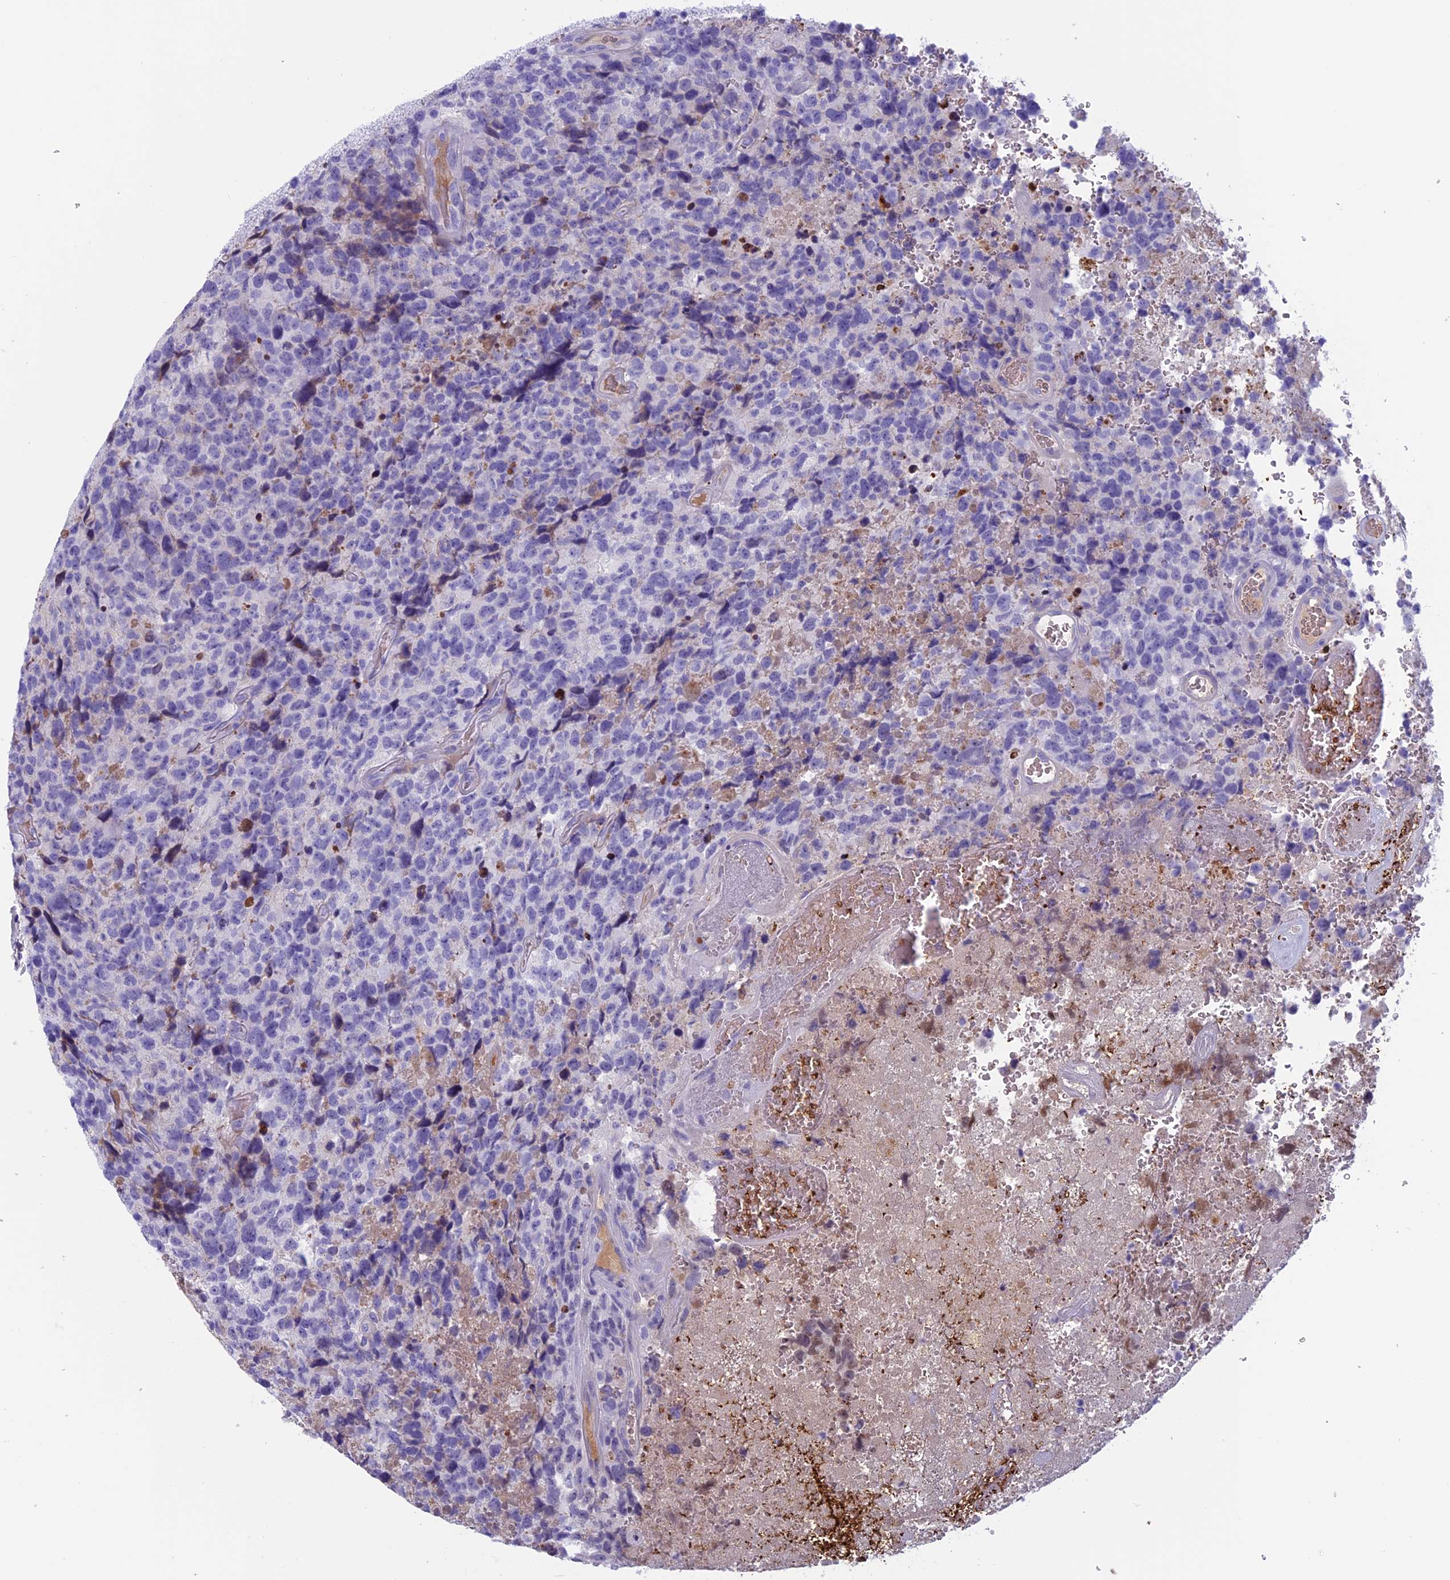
{"staining": {"intensity": "negative", "quantity": "none", "location": "none"}, "tissue": "glioma", "cell_type": "Tumor cells", "image_type": "cancer", "snomed": [{"axis": "morphology", "description": "Glioma, malignant, High grade"}, {"axis": "topography", "description": "Brain"}], "caption": "High-grade glioma (malignant) stained for a protein using IHC displays no expression tumor cells.", "gene": "ANGPTL2", "patient": {"sex": "male", "age": 69}}